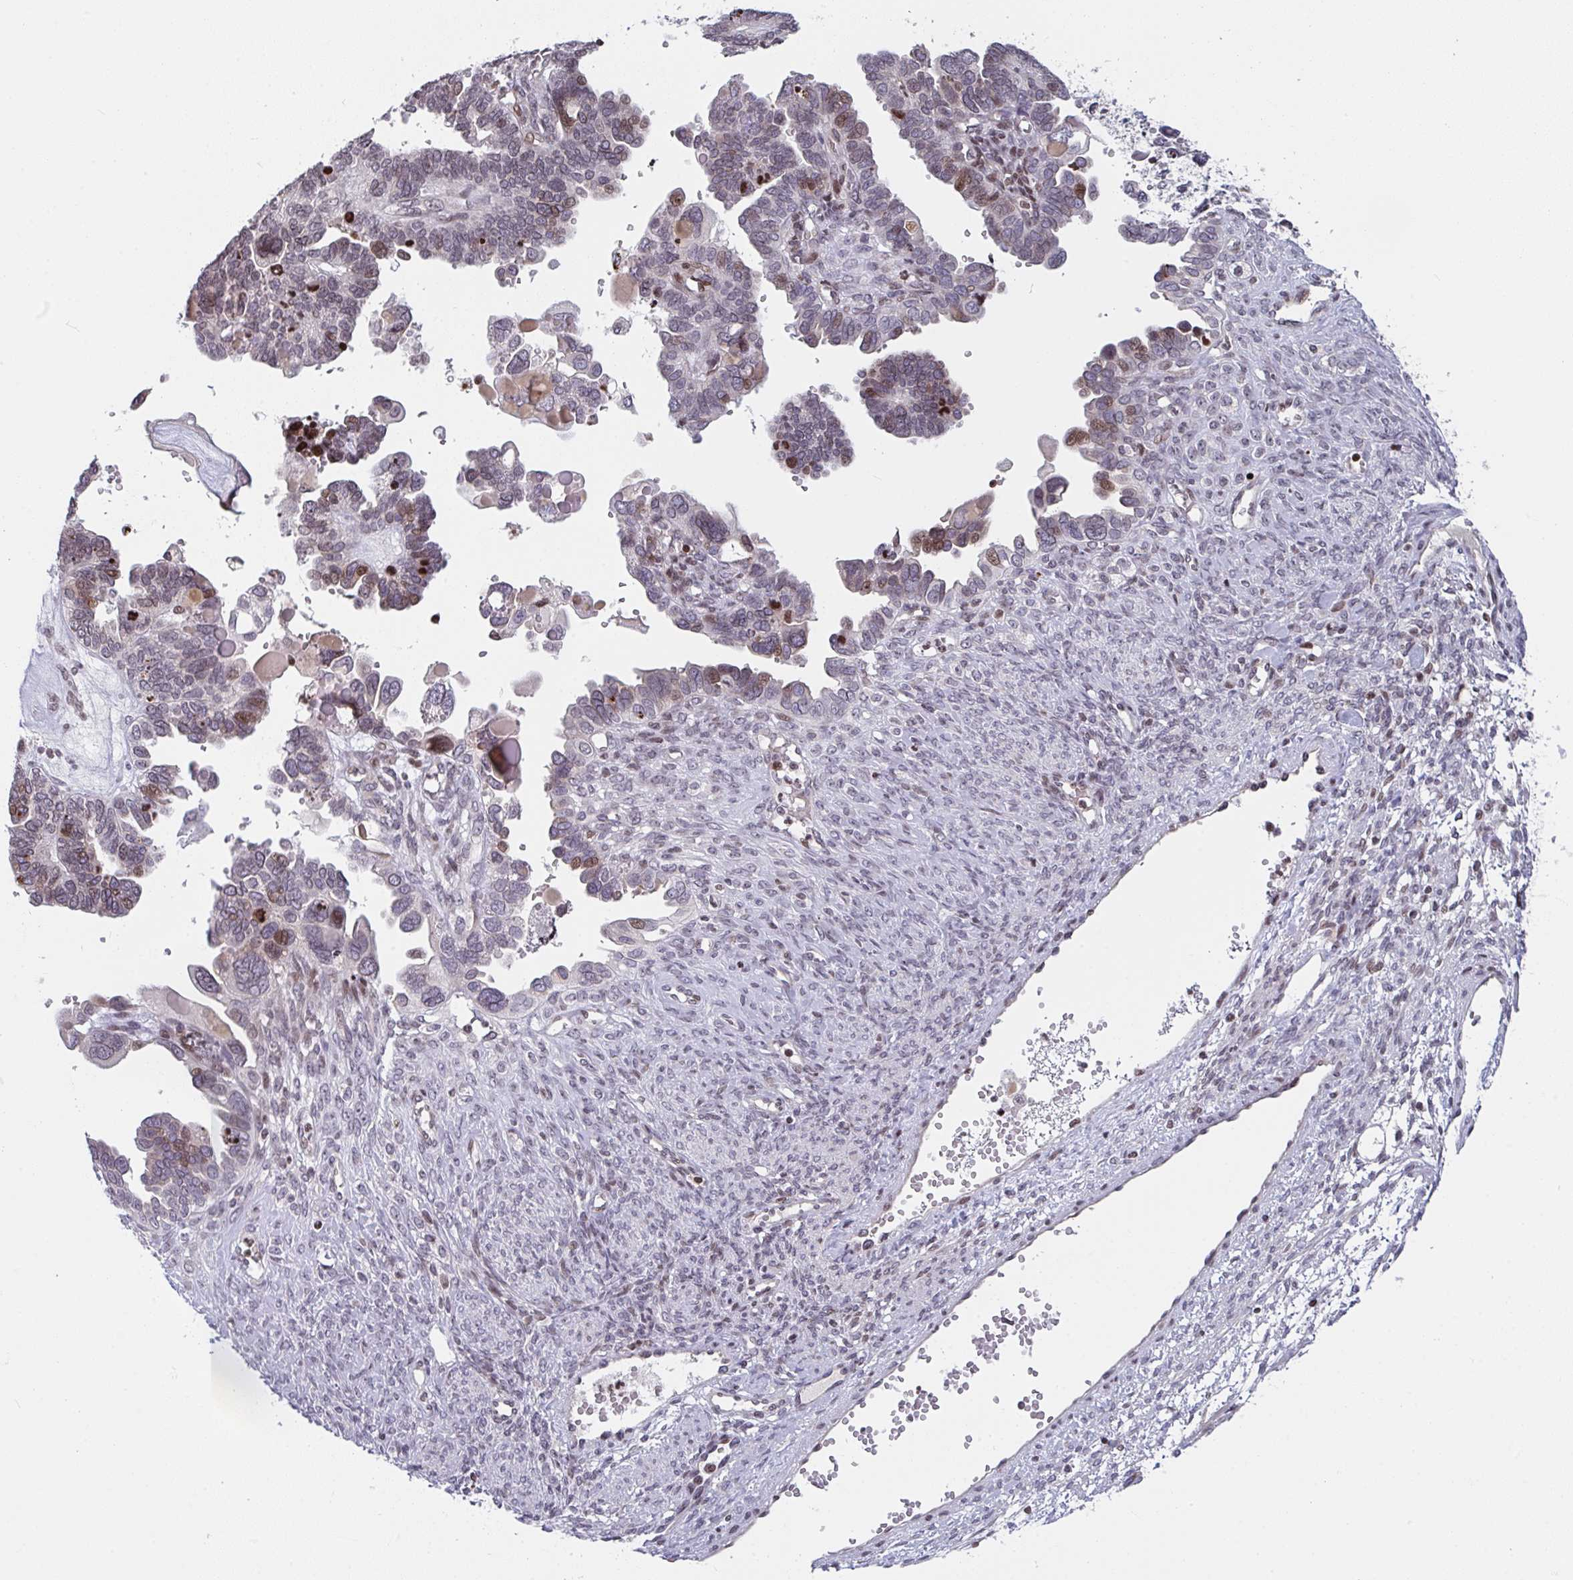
{"staining": {"intensity": "moderate", "quantity": "<25%", "location": "nuclear"}, "tissue": "ovarian cancer", "cell_type": "Tumor cells", "image_type": "cancer", "snomed": [{"axis": "morphology", "description": "Cystadenocarcinoma, serous, NOS"}, {"axis": "topography", "description": "Ovary"}], "caption": "Human ovarian cancer (serous cystadenocarcinoma) stained for a protein (brown) shows moderate nuclear positive positivity in about <25% of tumor cells.", "gene": "PCDHB8", "patient": {"sex": "female", "age": 51}}